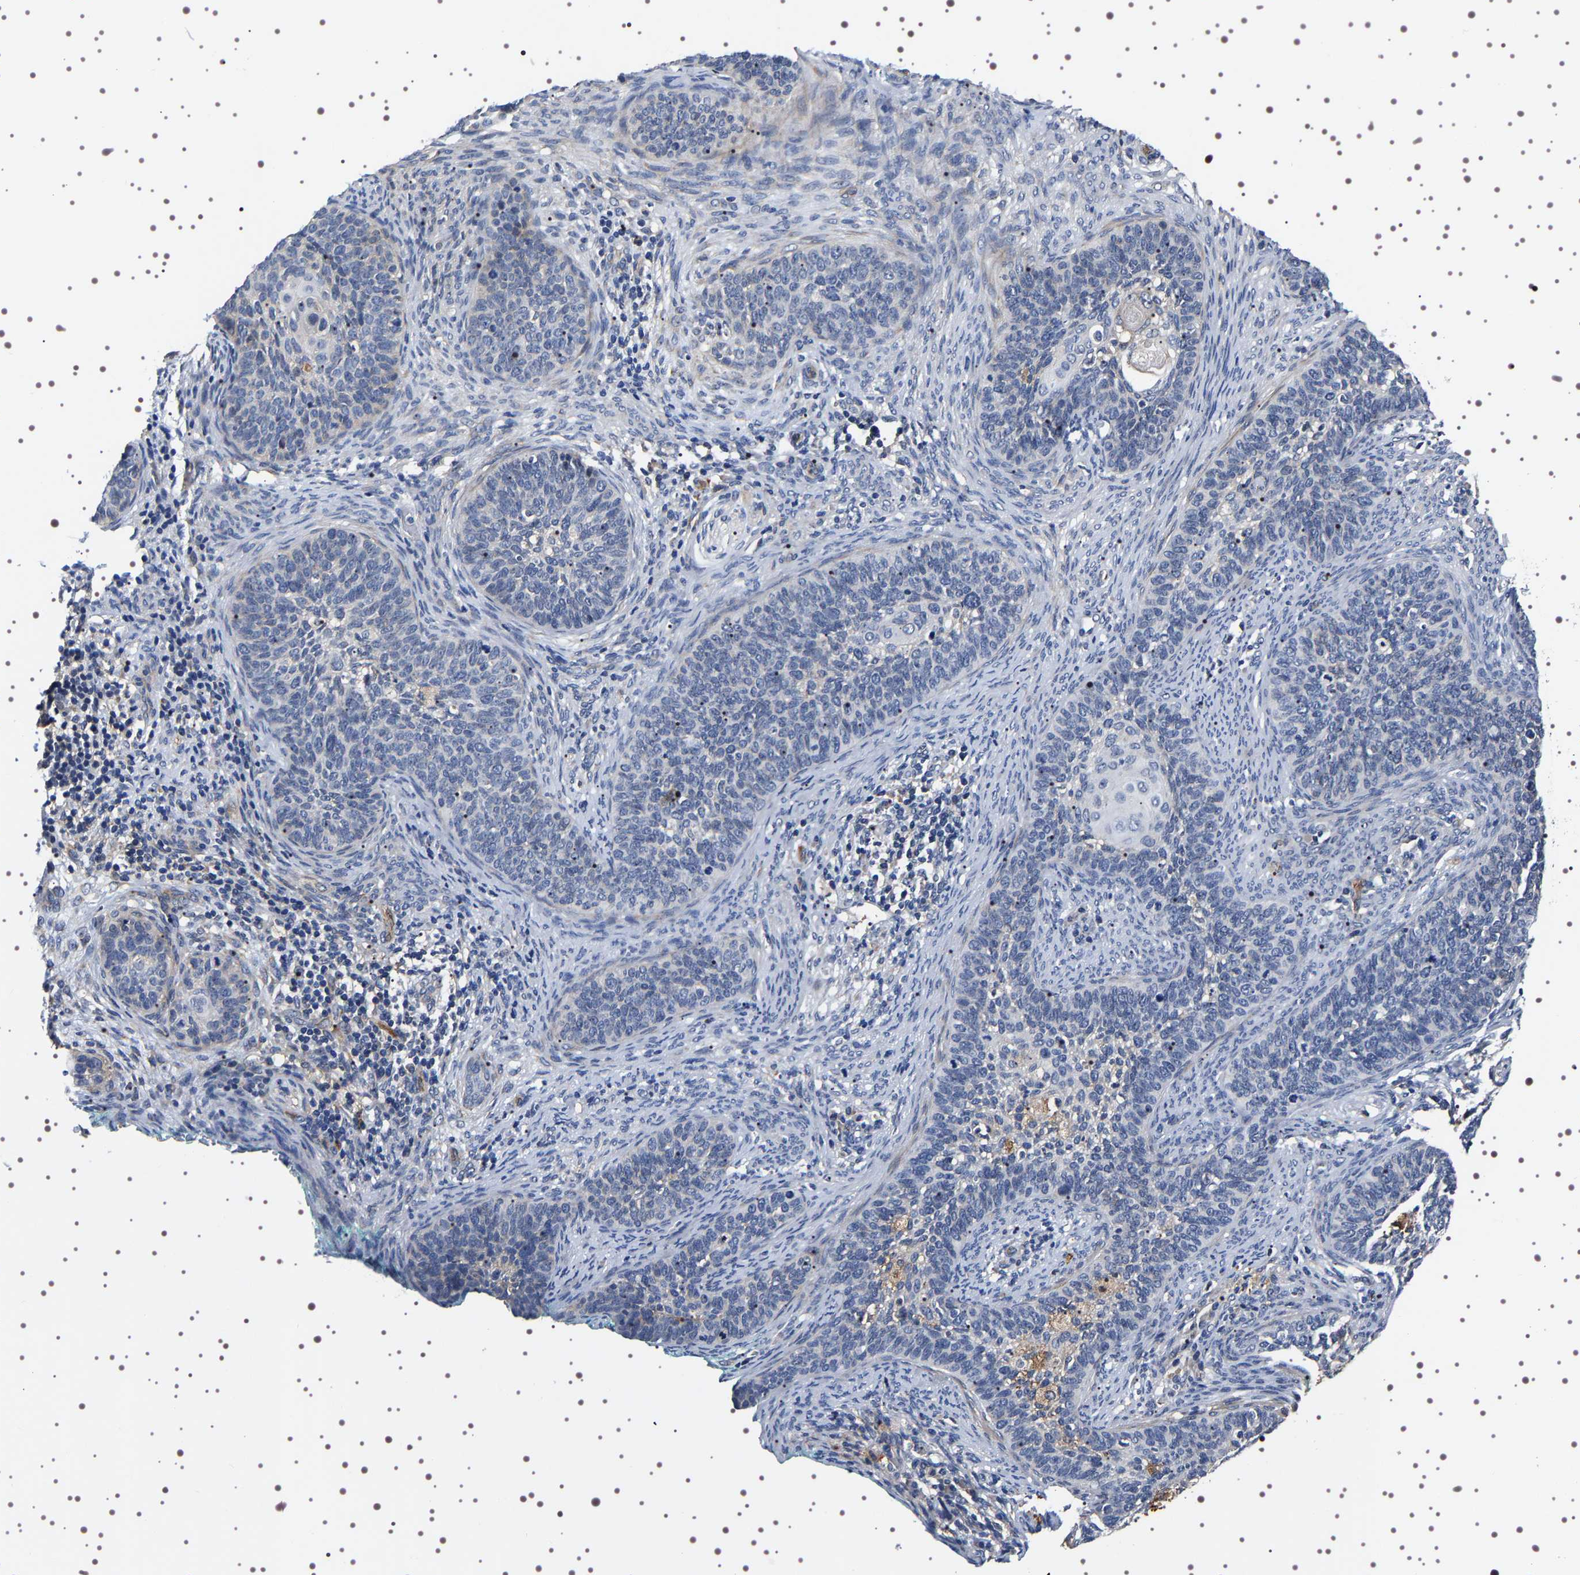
{"staining": {"intensity": "negative", "quantity": "none", "location": "none"}, "tissue": "cervical cancer", "cell_type": "Tumor cells", "image_type": "cancer", "snomed": [{"axis": "morphology", "description": "Squamous cell carcinoma, NOS"}, {"axis": "topography", "description": "Cervix"}], "caption": "Protein analysis of squamous cell carcinoma (cervical) exhibits no significant staining in tumor cells.", "gene": "ALPL", "patient": {"sex": "female", "age": 33}}